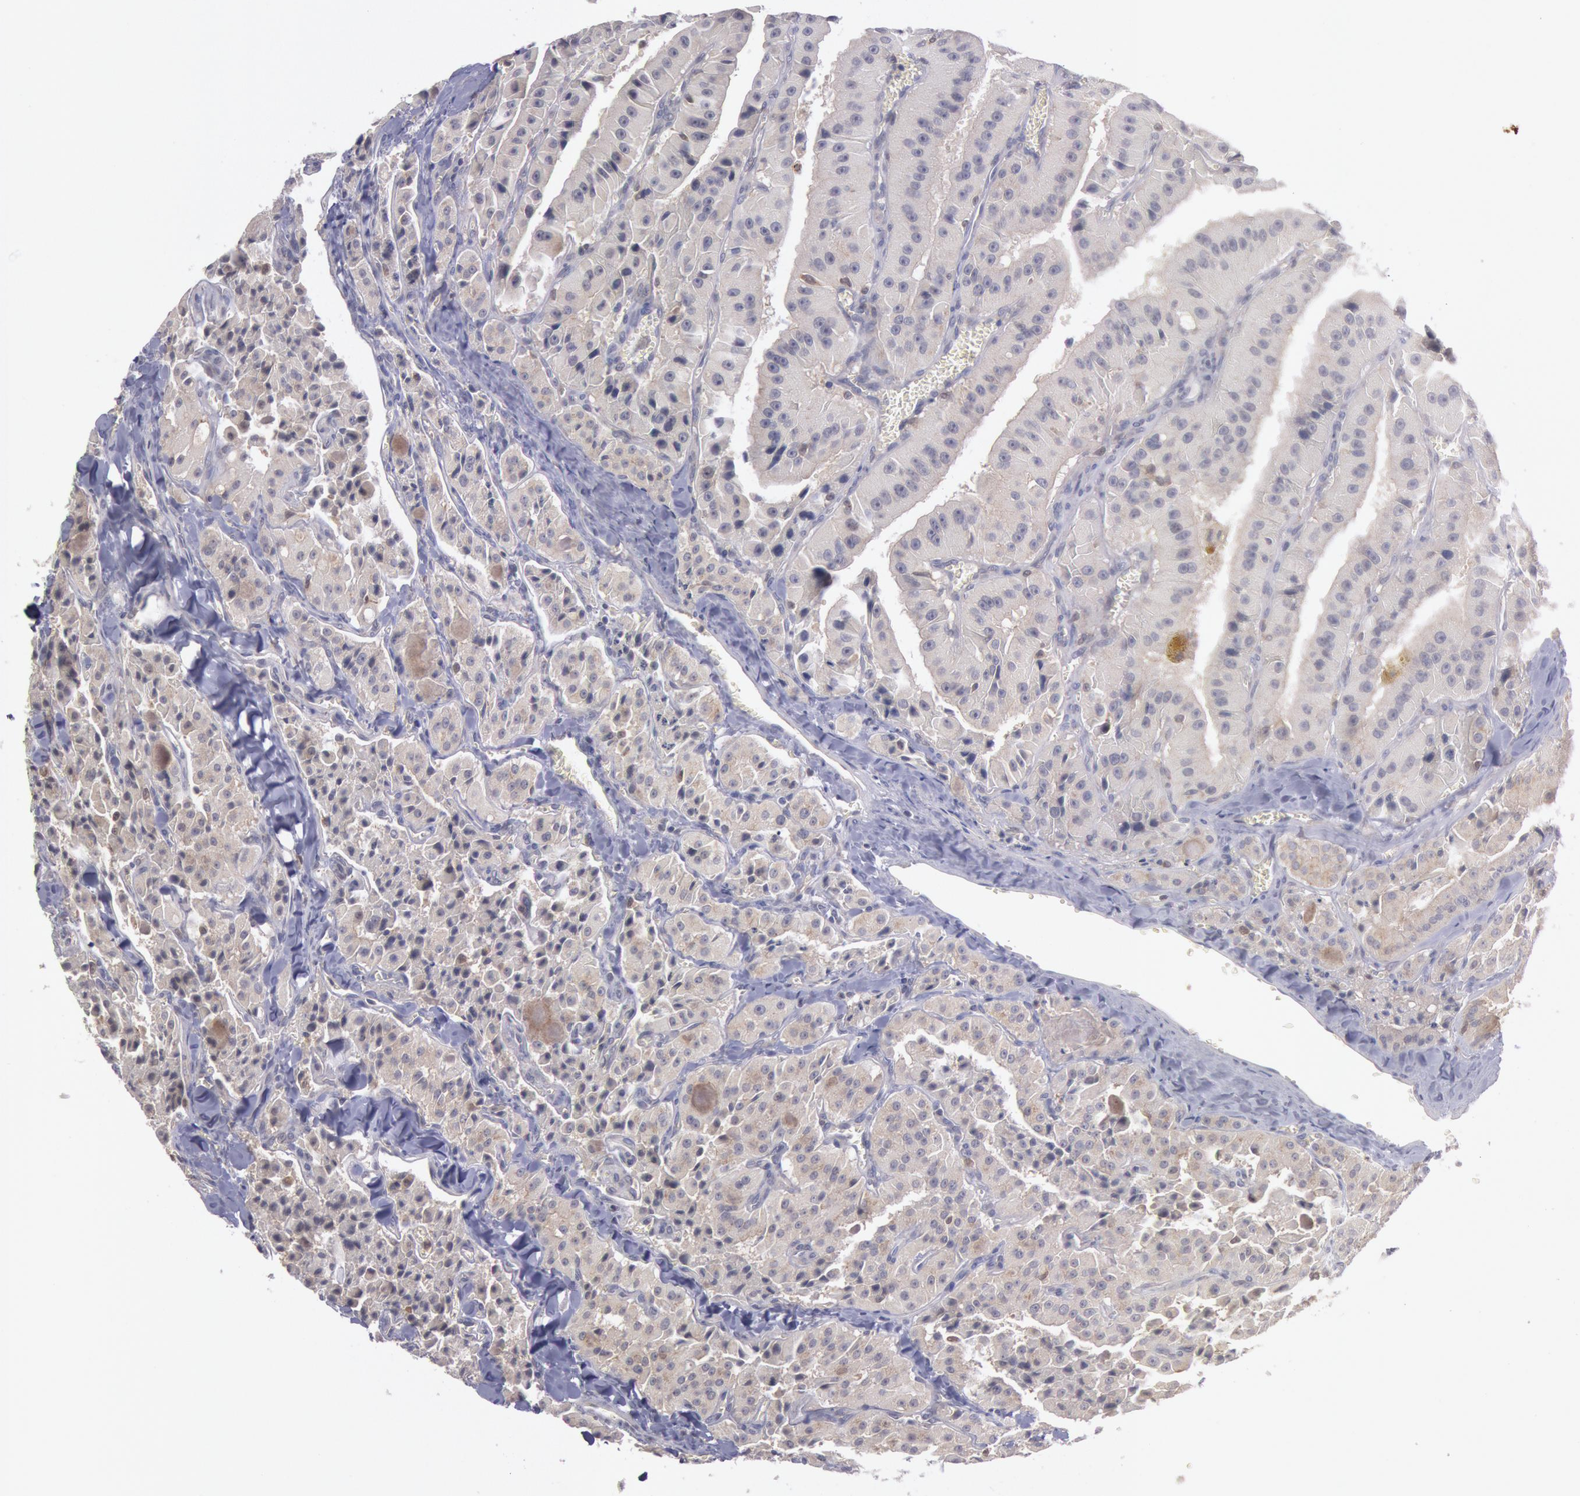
{"staining": {"intensity": "weak", "quantity": "25%-75%", "location": "cytoplasmic/membranous"}, "tissue": "thyroid cancer", "cell_type": "Tumor cells", "image_type": "cancer", "snomed": [{"axis": "morphology", "description": "Carcinoma, NOS"}, {"axis": "topography", "description": "Thyroid gland"}], "caption": "Thyroid carcinoma stained with a brown dye reveals weak cytoplasmic/membranous positive expression in about 25%-75% of tumor cells.", "gene": "PLA2G6", "patient": {"sex": "male", "age": 76}}